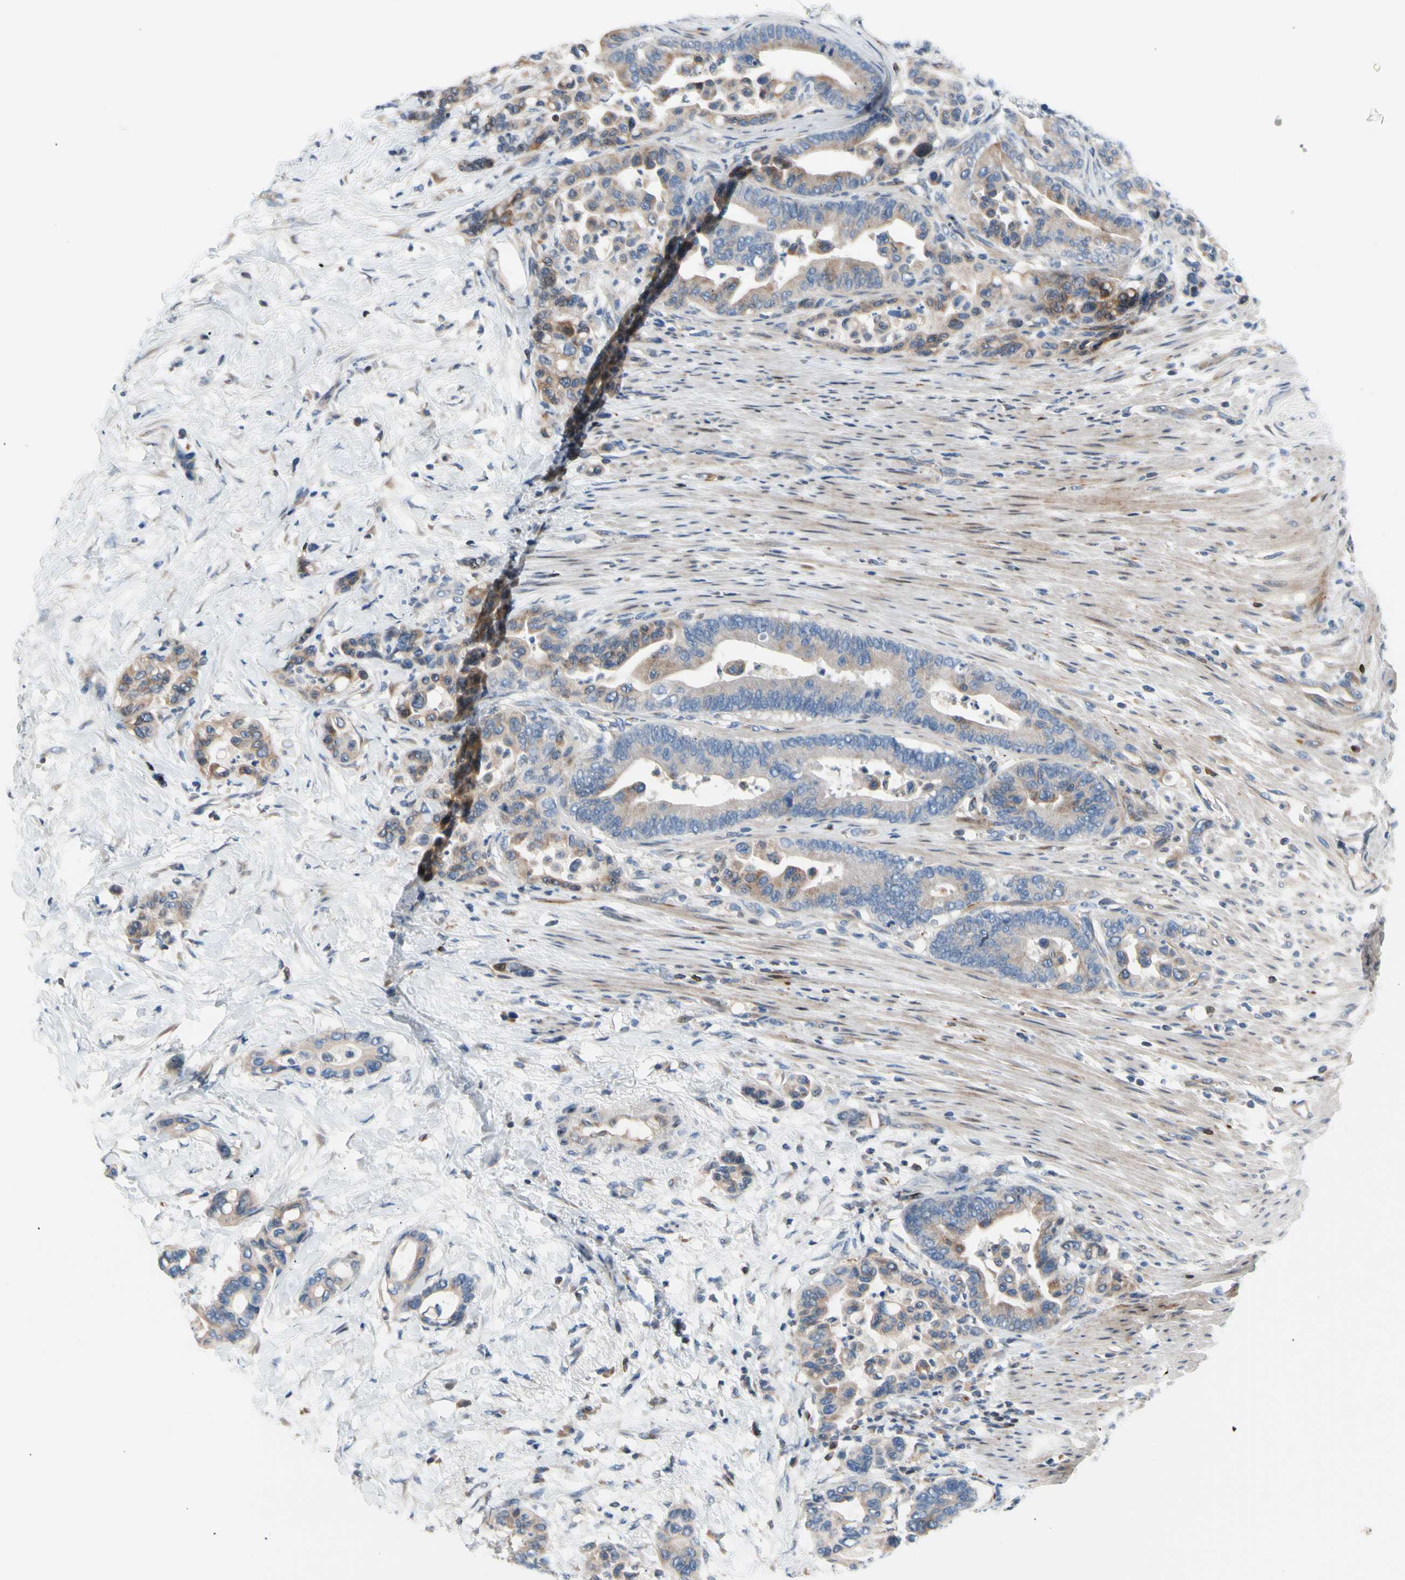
{"staining": {"intensity": "weak", "quantity": ">75%", "location": "cytoplasmic/membranous"}, "tissue": "colorectal cancer", "cell_type": "Tumor cells", "image_type": "cancer", "snomed": [{"axis": "morphology", "description": "Normal tissue, NOS"}, {"axis": "morphology", "description": "Adenocarcinoma, NOS"}, {"axis": "topography", "description": "Colon"}], "caption": "Immunohistochemistry (IHC) staining of adenocarcinoma (colorectal), which reveals low levels of weak cytoplasmic/membranous staining in approximately >75% of tumor cells indicating weak cytoplasmic/membranous protein staining. The staining was performed using DAB (3,3'-diaminobenzidine) (brown) for protein detection and nuclei were counterstained in hematoxylin (blue).", "gene": "MAP3K3", "patient": {"sex": "male", "age": 82}}